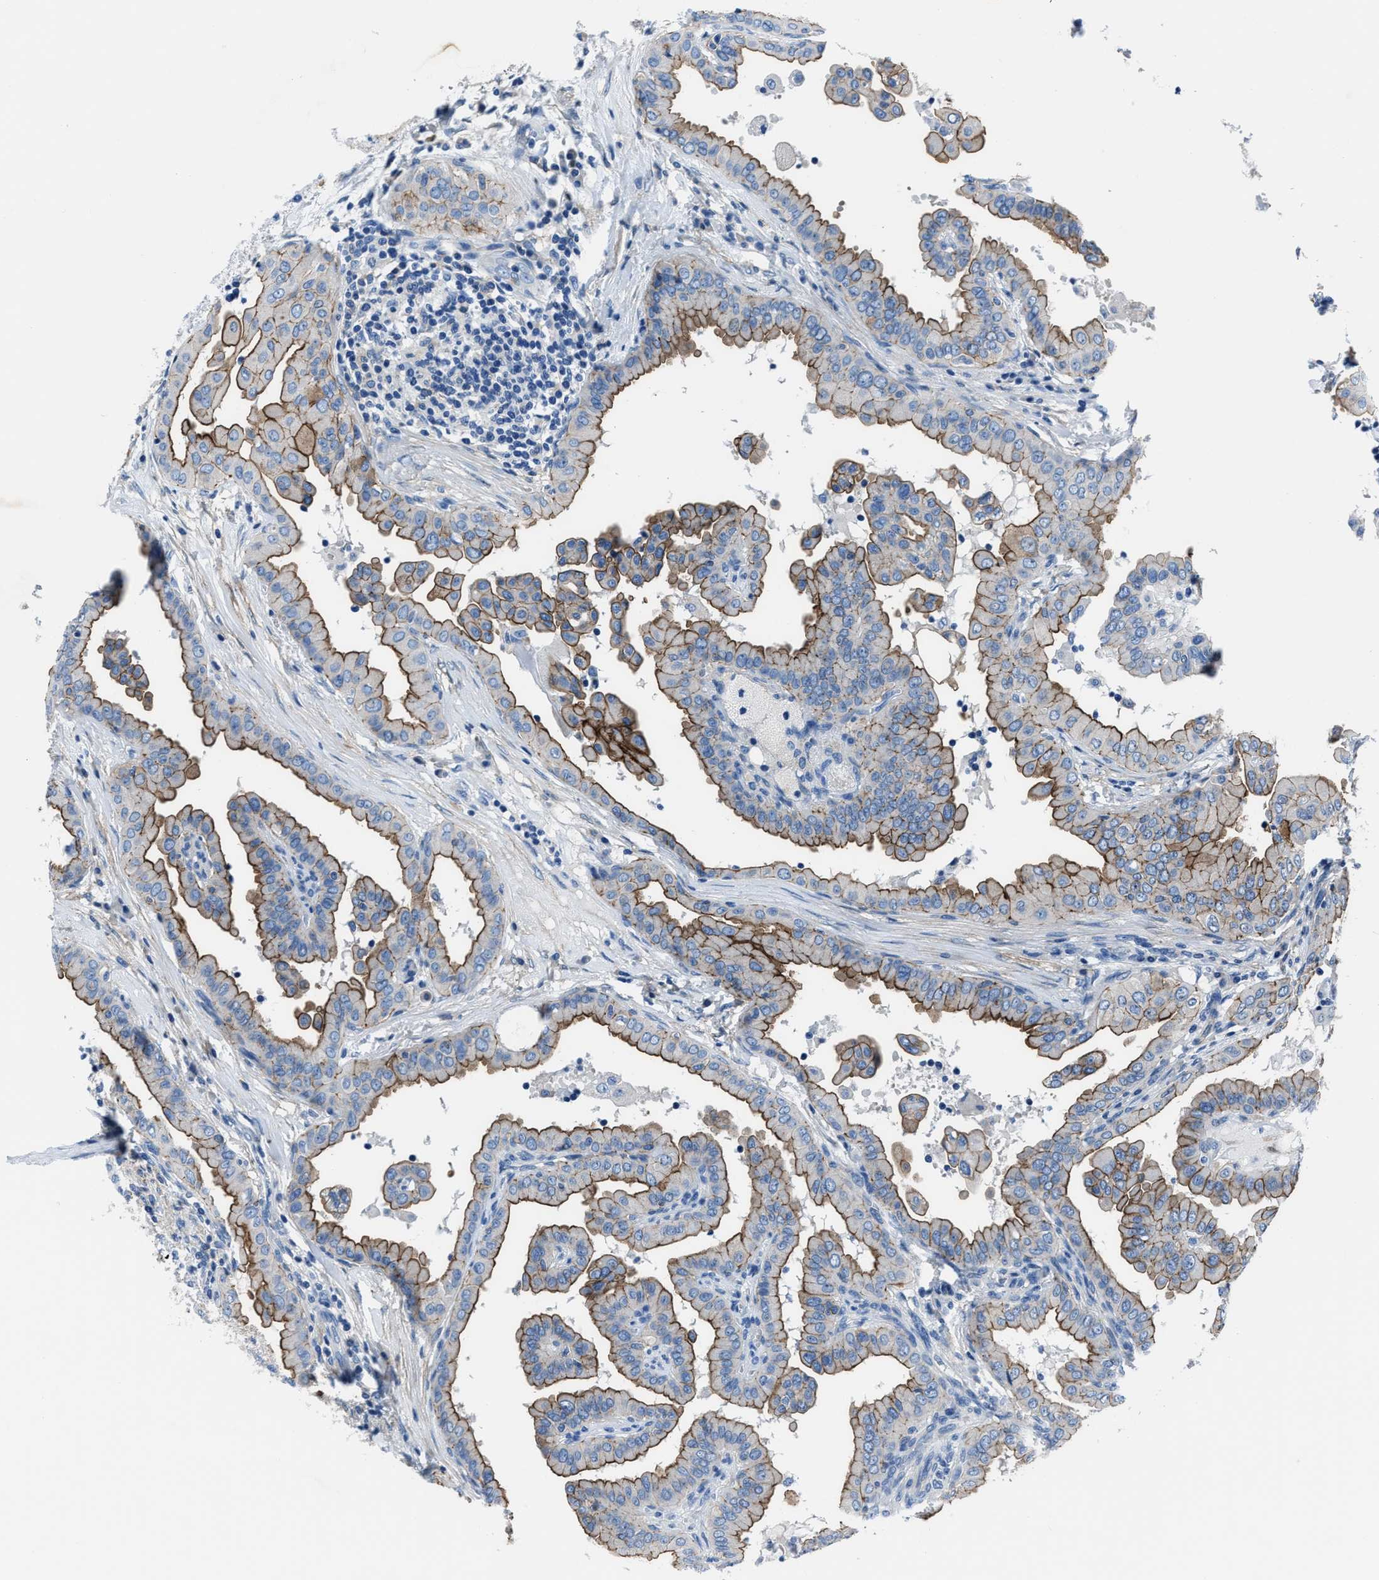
{"staining": {"intensity": "moderate", "quantity": ">75%", "location": "cytoplasmic/membranous"}, "tissue": "thyroid cancer", "cell_type": "Tumor cells", "image_type": "cancer", "snomed": [{"axis": "morphology", "description": "Papillary adenocarcinoma, NOS"}, {"axis": "topography", "description": "Thyroid gland"}], "caption": "This is a micrograph of immunohistochemistry (IHC) staining of papillary adenocarcinoma (thyroid), which shows moderate expression in the cytoplasmic/membranous of tumor cells.", "gene": "LMO7", "patient": {"sex": "male", "age": 33}}